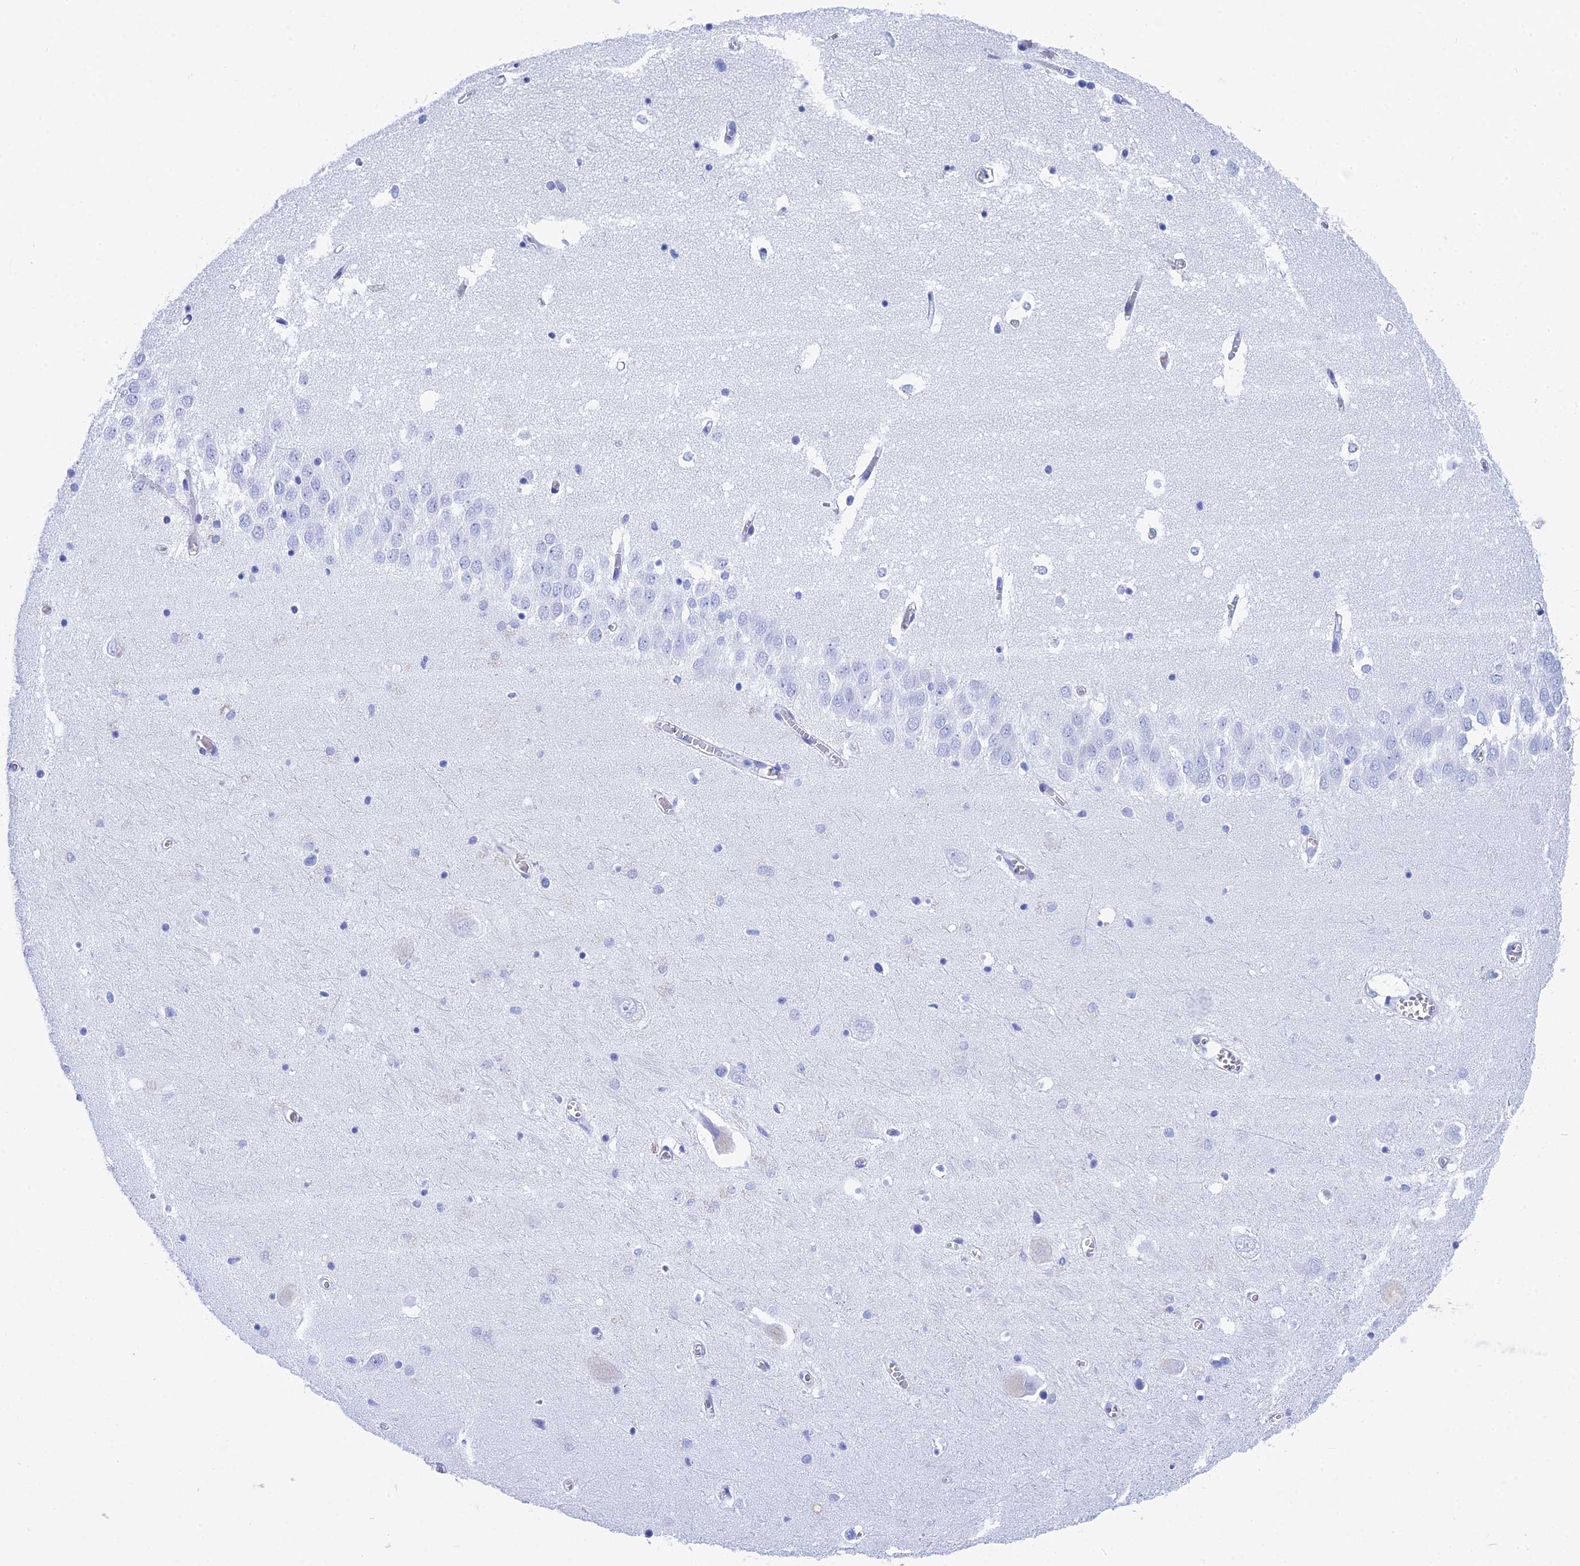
{"staining": {"intensity": "negative", "quantity": "none", "location": "none"}, "tissue": "hippocampus", "cell_type": "Glial cells", "image_type": "normal", "snomed": [{"axis": "morphology", "description": "Normal tissue, NOS"}, {"axis": "topography", "description": "Hippocampus"}], "caption": "Histopathology image shows no protein expression in glial cells of unremarkable hippocampus. (DAB (3,3'-diaminobenzidine) immunohistochemistry visualized using brightfield microscopy, high magnification).", "gene": "TEX101", "patient": {"sex": "male", "age": 70}}